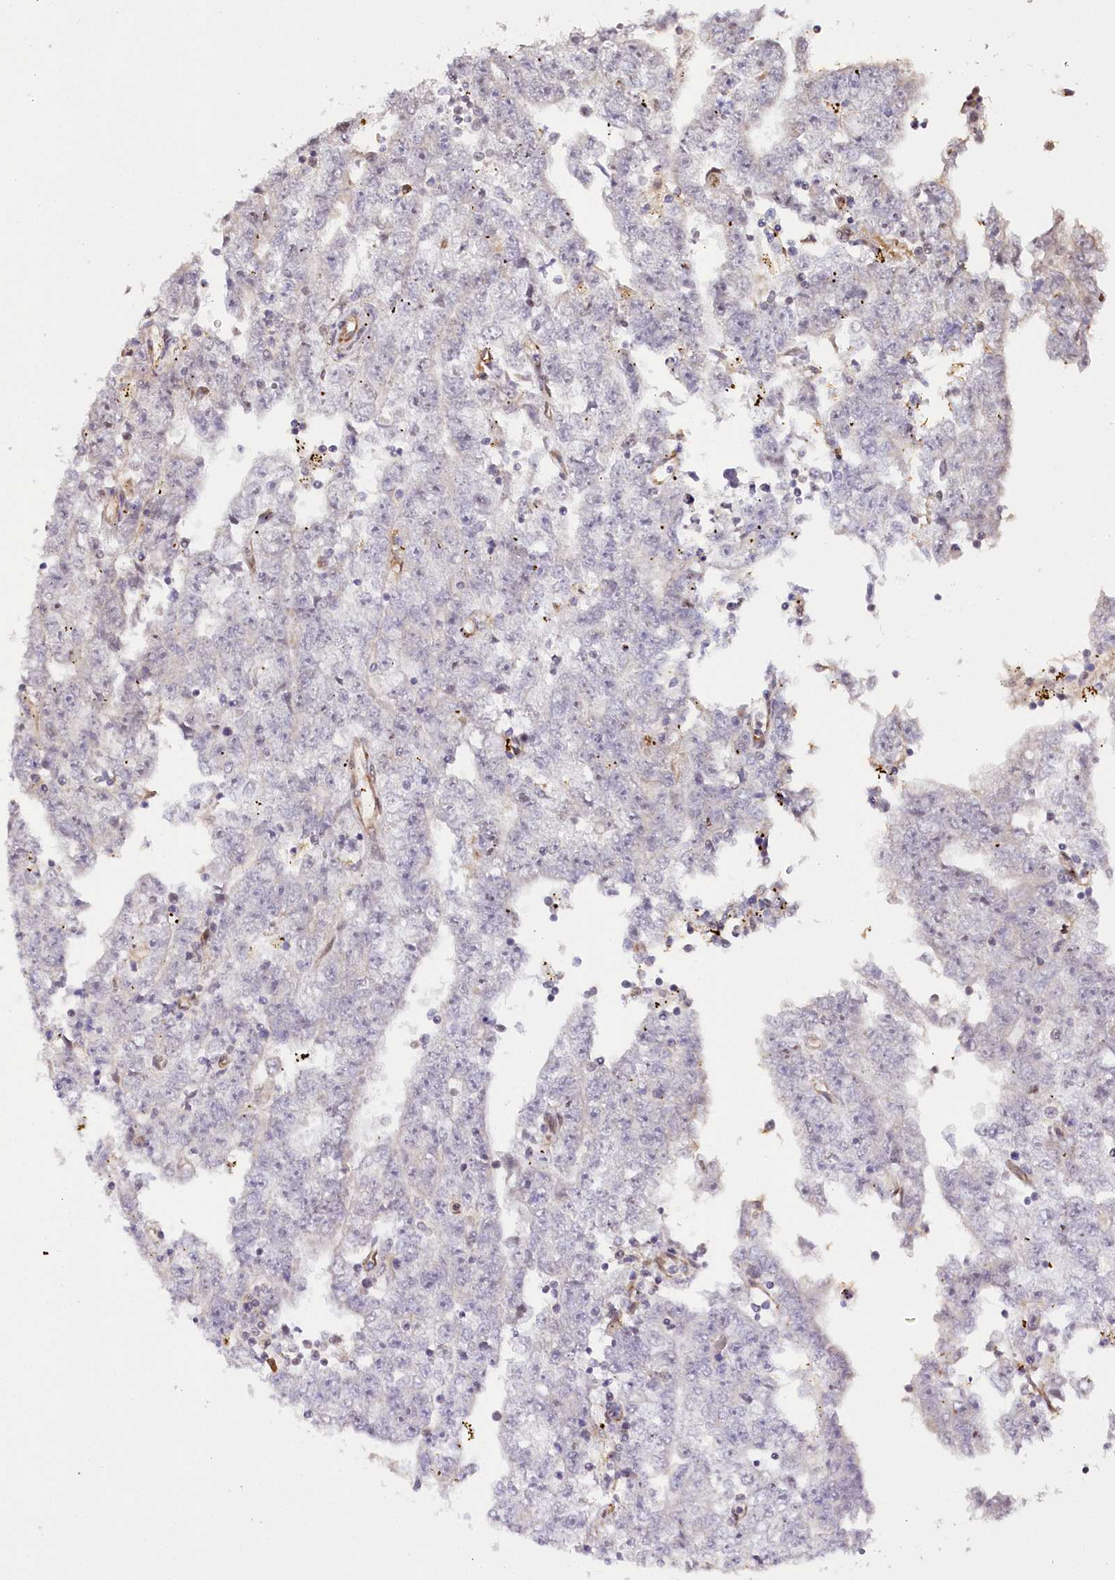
{"staining": {"intensity": "weak", "quantity": "<25%", "location": "cytoplasmic/membranous,nuclear"}, "tissue": "testis cancer", "cell_type": "Tumor cells", "image_type": "cancer", "snomed": [{"axis": "morphology", "description": "Carcinoma, Embryonal, NOS"}, {"axis": "topography", "description": "Testis"}], "caption": "Tumor cells are negative for protein expression in human testis cancer.", "gene": "ALKBH8", "patient": {"sex": "male", "age": 25}}